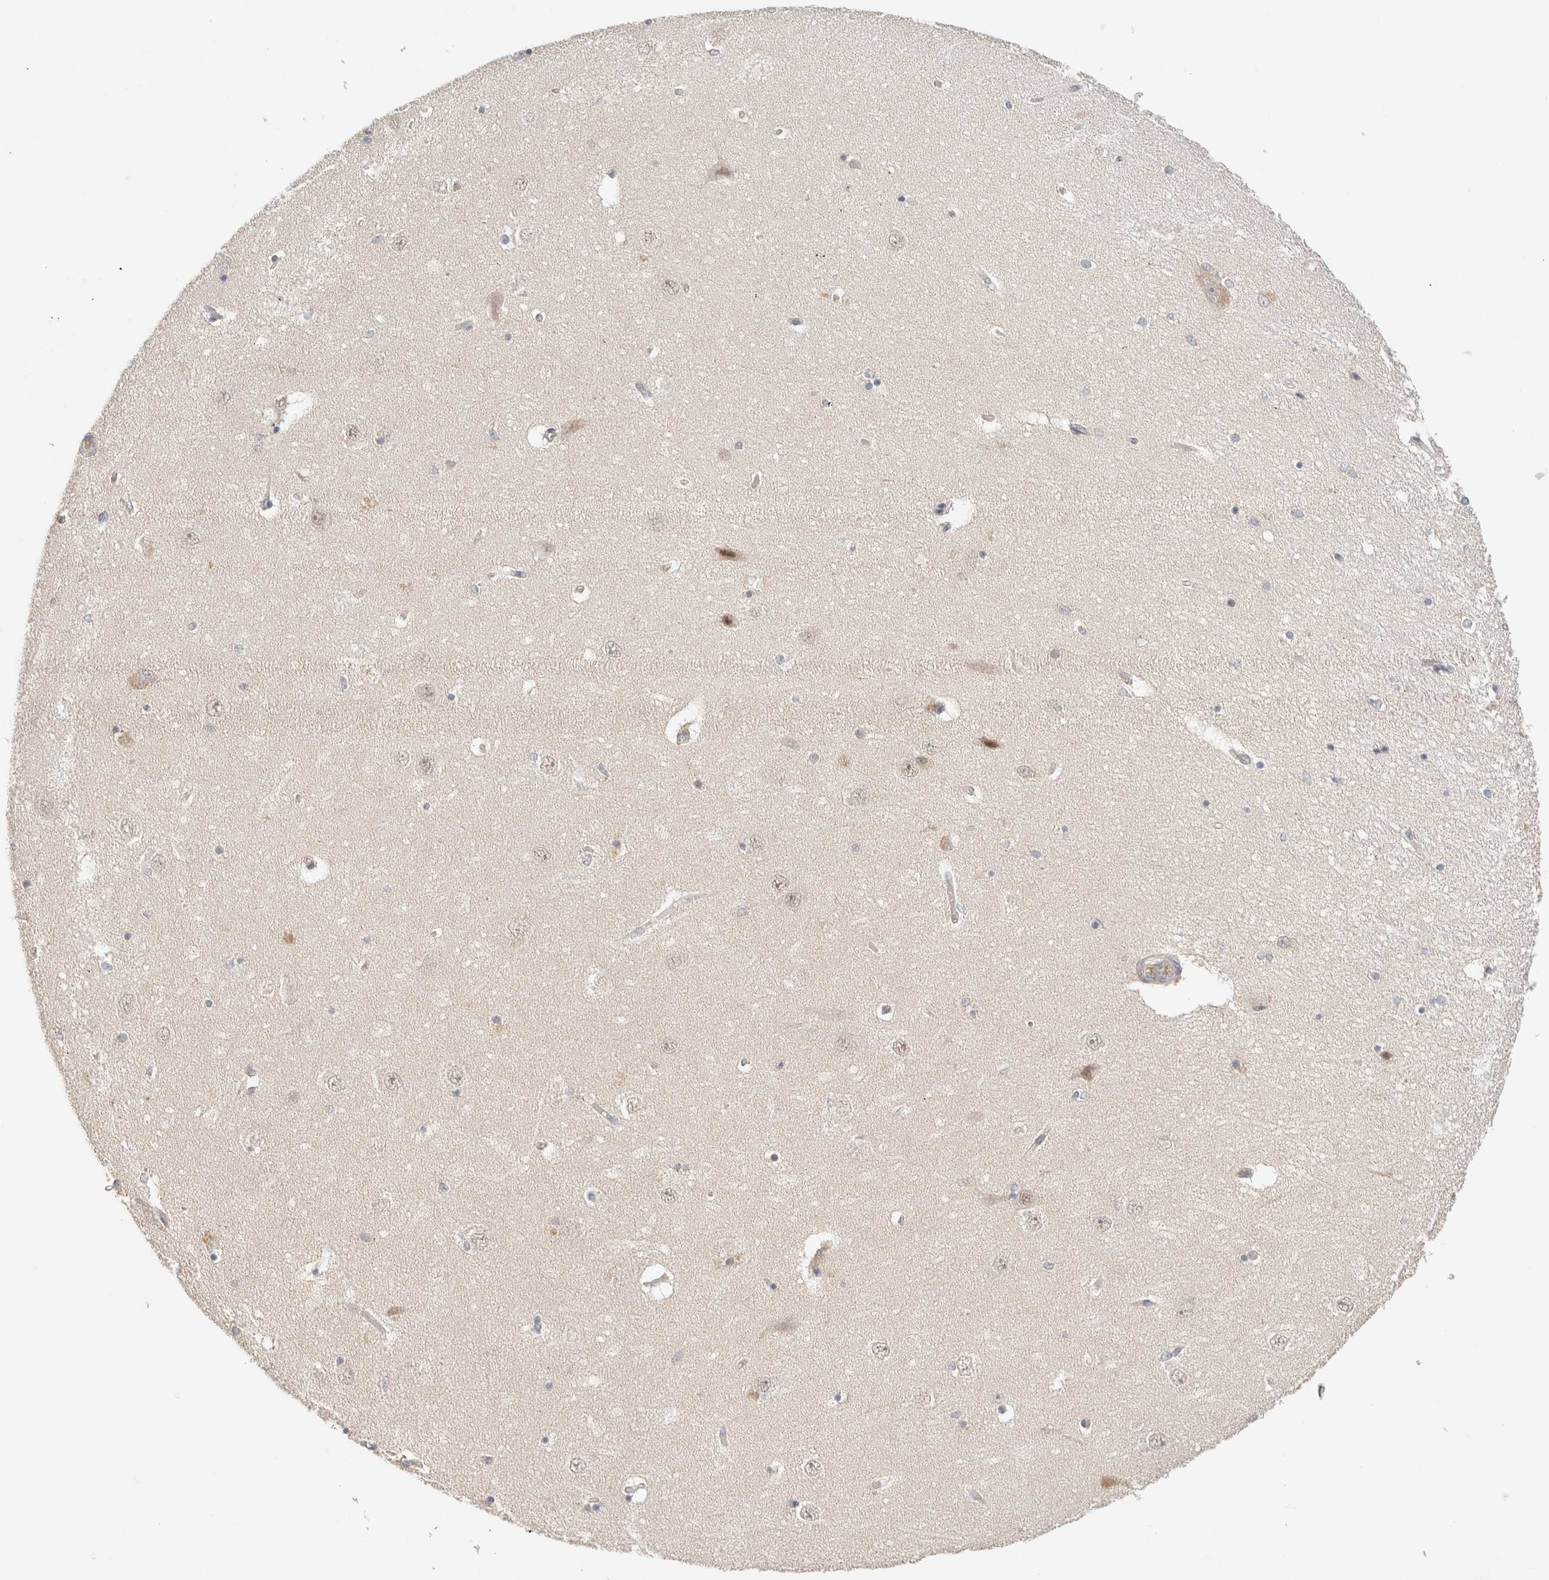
{"staining": {"intensity": "negative", "quantity": "none", "location": "none"}, "tissue": "hippocampus", "cell_type": "Glial cells", "image_type": "normal", "snomed": [{"axis": "morphology", "description": "Normal tissue, NOS"}, {"axis": "topography", "description": "Hippocampus"}], "caption": "IHC micrograph of benign hippocampus stained for a protein (brown), which reveals no expression in glial cells. (Brightfield microscopy of DAB (3,3'-diaminobenzidine) immunohistochemistry (IHC) at high magnification).", "gene": "MRM3", "patient": {"sex": "female", "age": 54}}